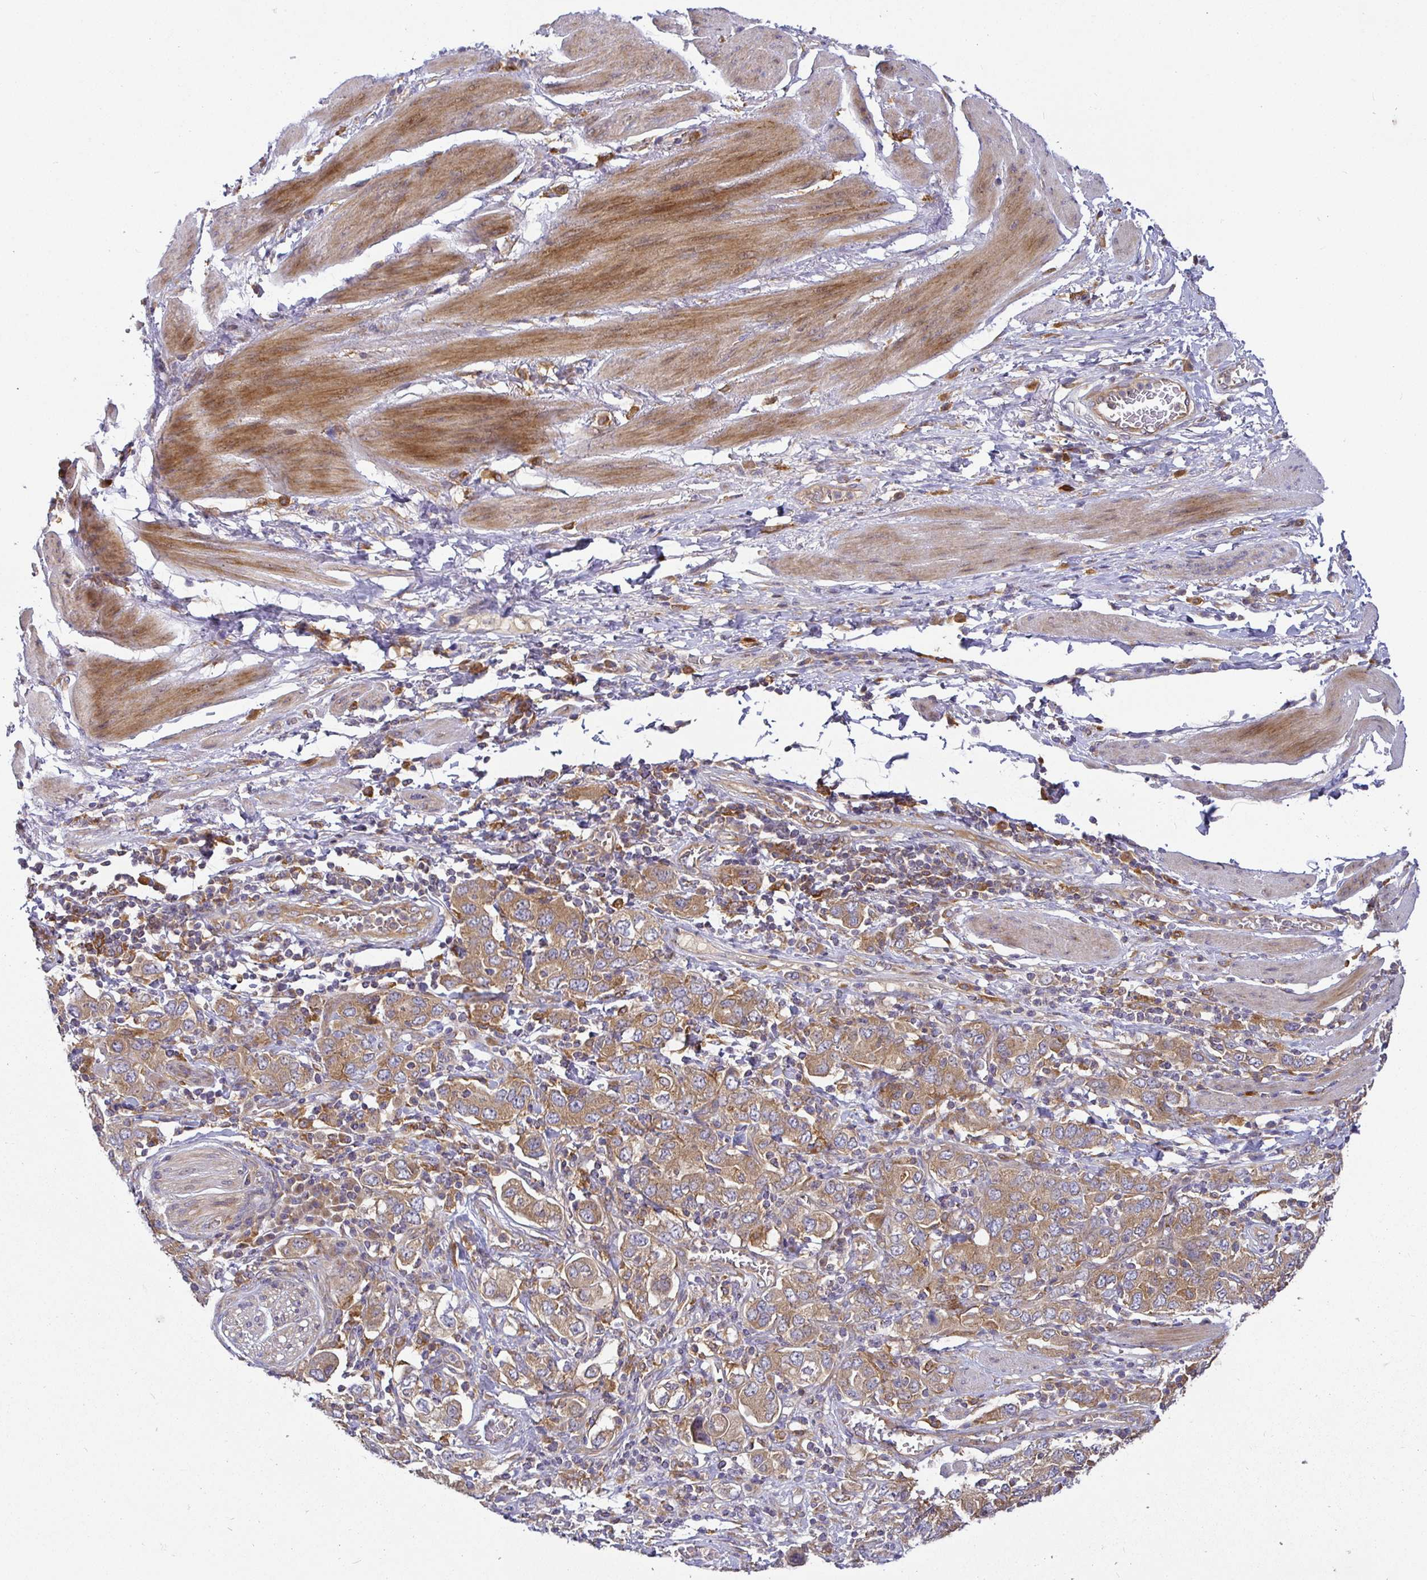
{"staining": {"intensity": "moderate", "quantity": ">75%", "location": "cytoplasmic/membranous"}, "tissue": "stomach cancer", "cell_type": "Tumor cells", "image_type": "cancer", "snomed": [{"axis": "morphology", "description": "Adenocarcinoma, NOS"}, {"axis": "topography", "description": "Stomach, upper"}, {"axis": "topography", "description": "Stomach"}], "caption": "About >75% of tumor cells in human adenocarcinoma (stomach) exhibit moderate cytoplasmic/membranous protein expression as visualized by brown immunohistochemical staining.", "gene": "SNX8", "patient": {"sex": "male", "age": 62}}